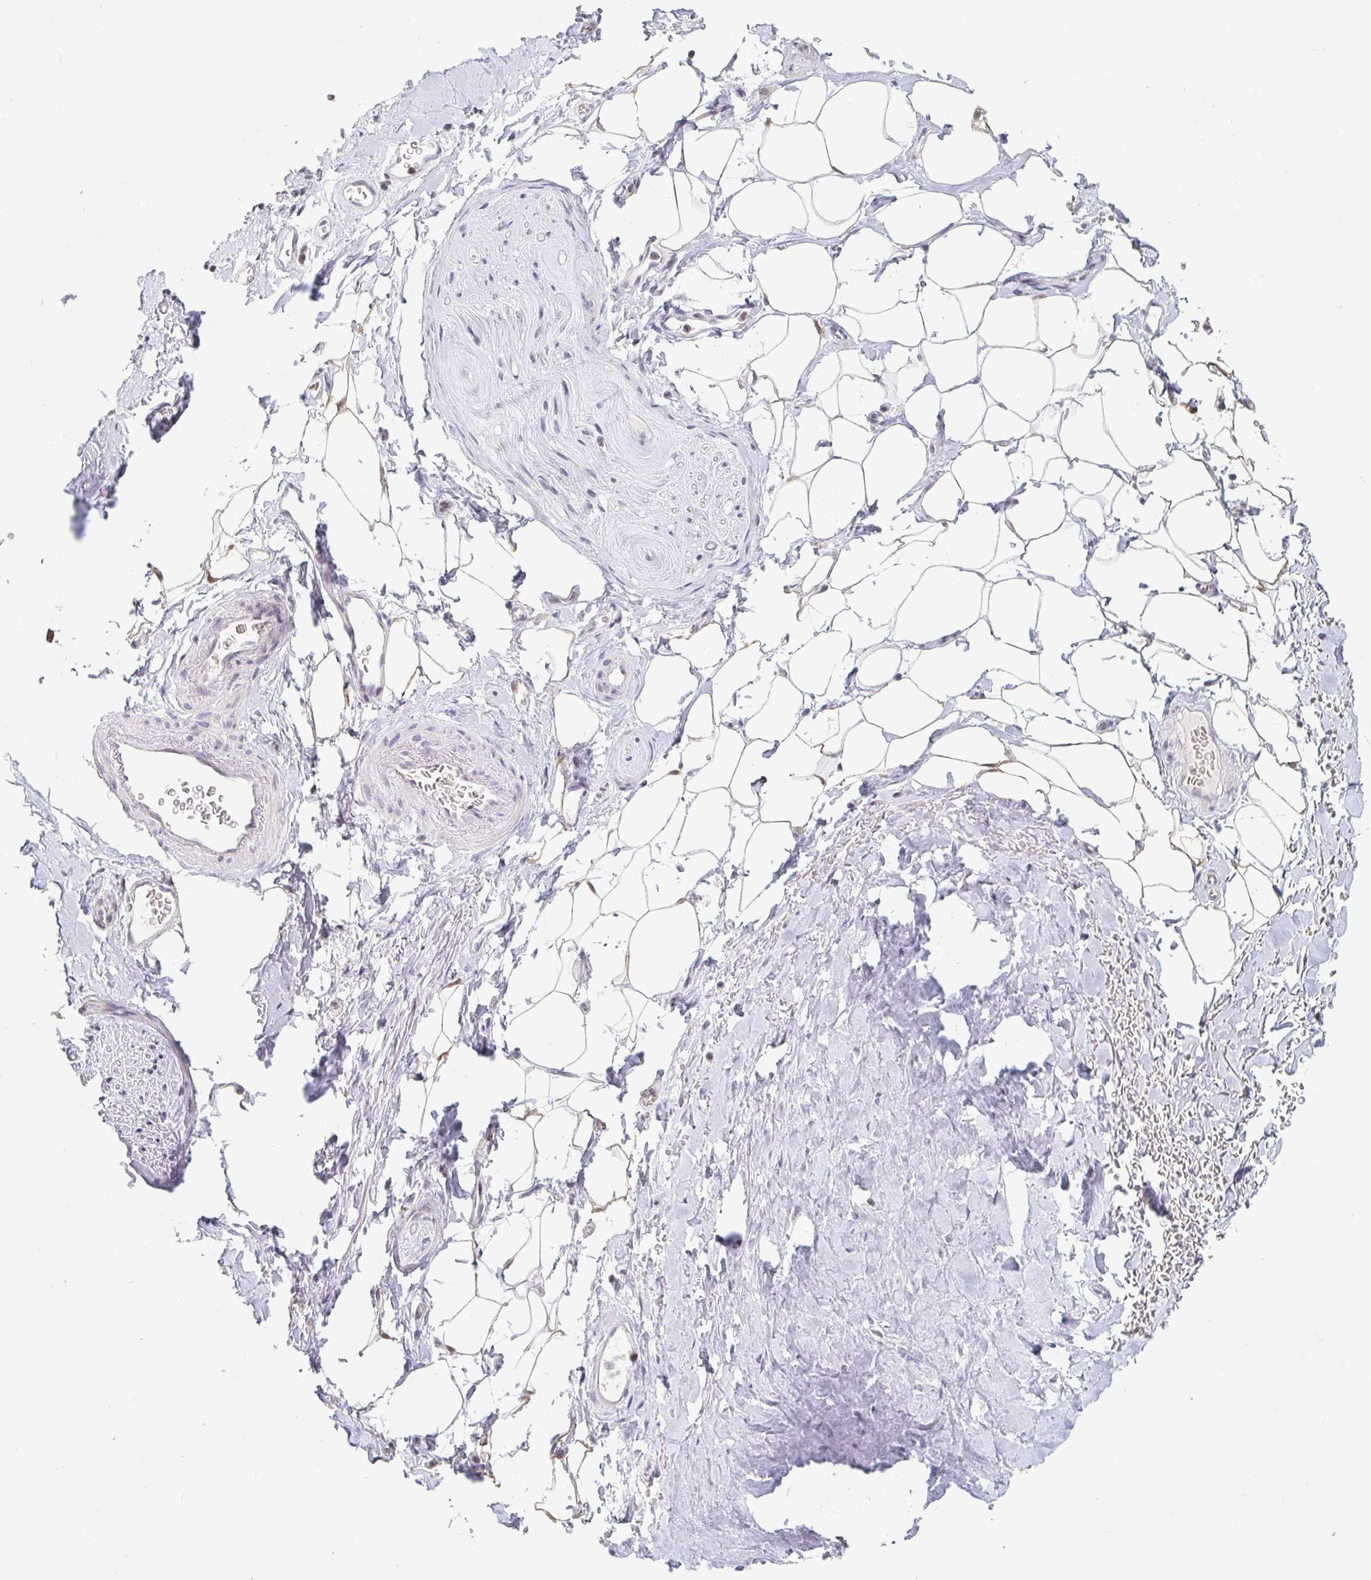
{"staining": {"intensity": "weak", "quantity": ">75%", "location": "cytoplasmic/membranous,nuclear"}, "tissue": "adipose tissue", "cell_type": "Adipocytes", "image_type": "normal", "snomed": [{"axis": "morphology", "description": "Normal tissue, NOS"}, {"axis": "topography", "description": "Lymph node"}, {"axis": "topography", "description": "Cartilage tissue"}, {"axis": "topography", "description": "Bronchus"}], "caption": "Immunohistochemistry (IHC) (DAB (3,3'-diaminobenzidine)) staining of unremarkable human adipose tissue reveals weak cytoplasmic/membranous,nuclear protein expression in about >75% of adipocytes.", "gene": "NME9", "patient": {"sex": "female", "age": 70}}